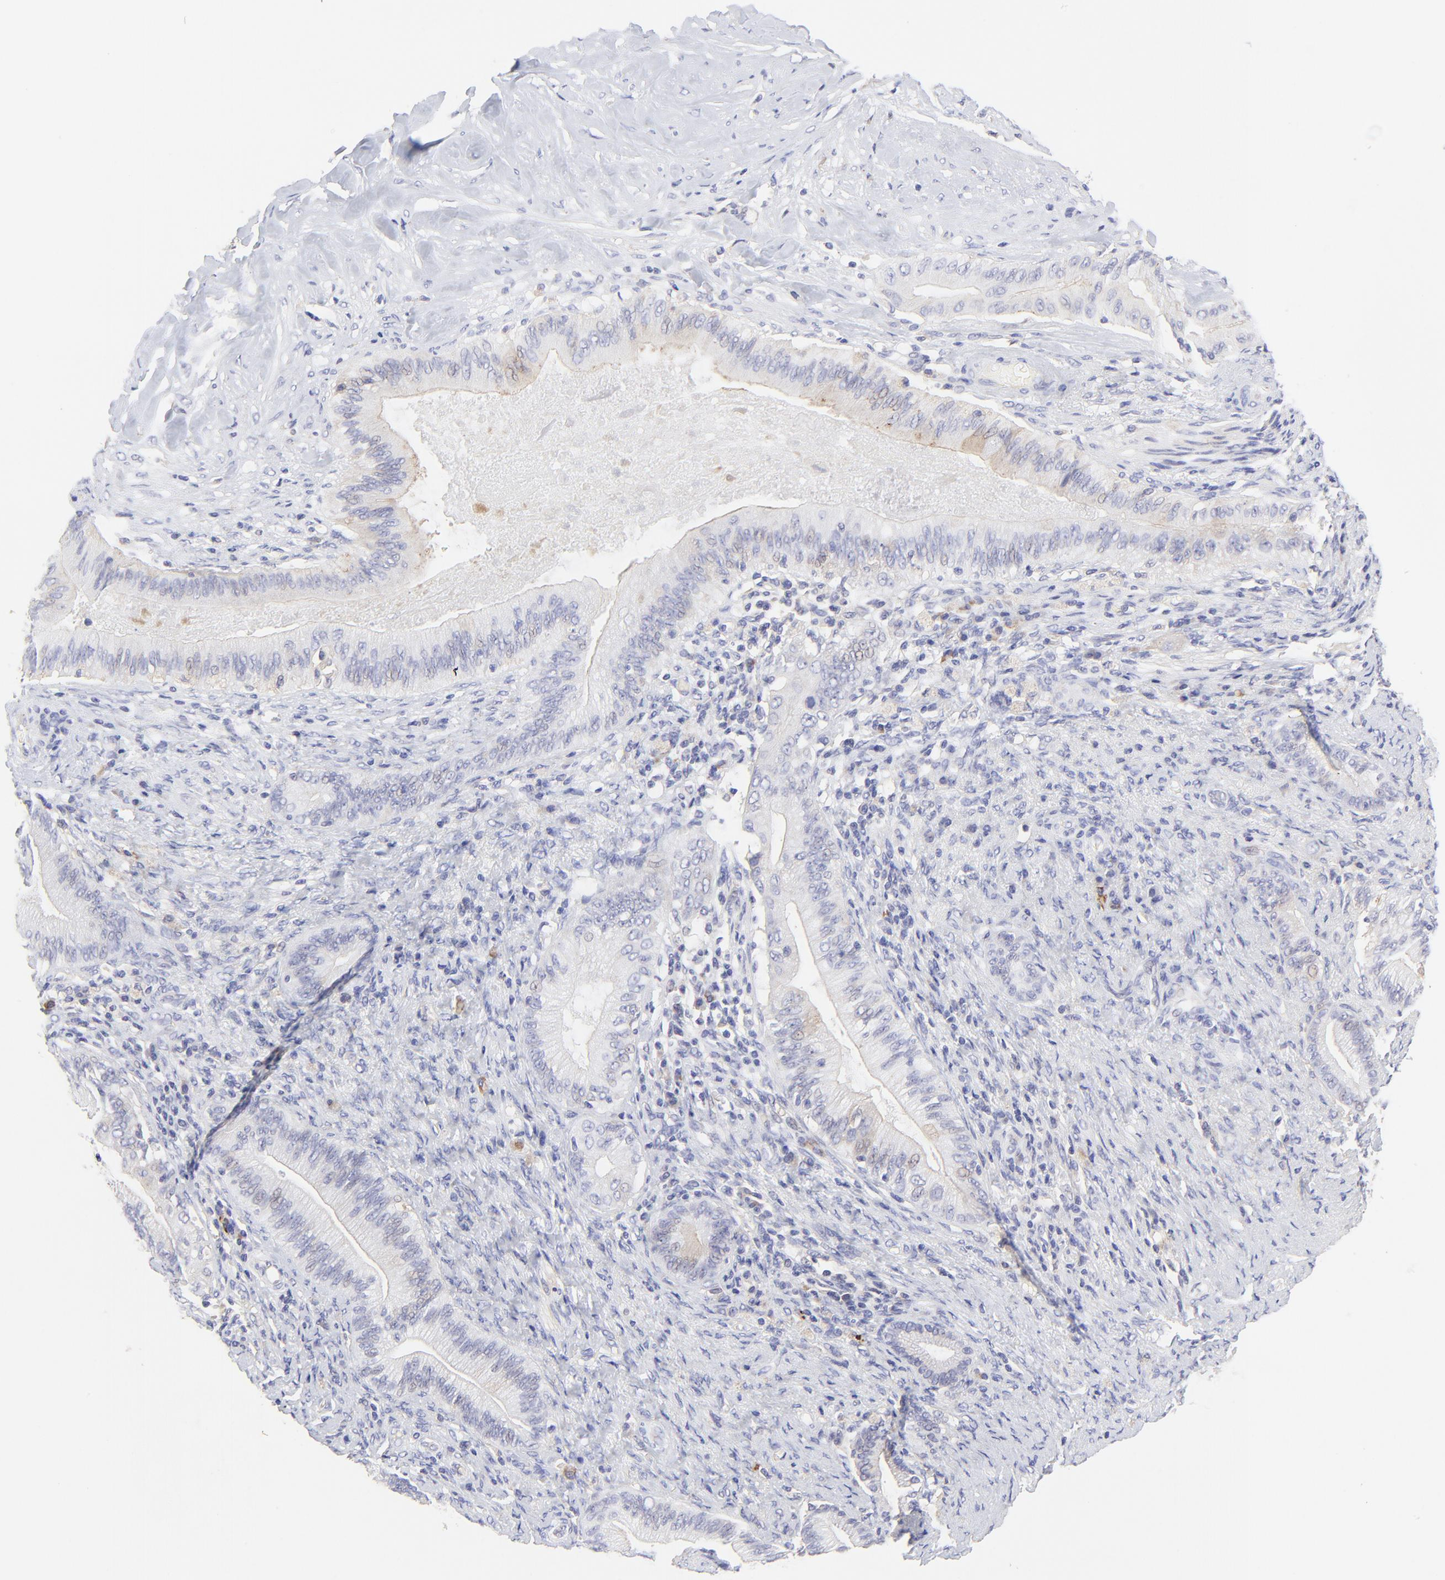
{"staining": {"intensity": "weak", "quantity": "25%-75%", "location": "cytoplasmic/membranous"}, "tissue": "liver cancer", "cell_type": "Tumor cells", "image_type": "cancer", "snomed": [{"axis": "morphology", "description": "Cholangiocarcinoma"}, {"axis": "topography", "description": "Liver"}], "caption": "The immunohistochemical stain highlights weak cytoplasmic/membranous positivity in tumor cells of liver cholangiocarcinoma tissue.", "gene": "LHFPL1", "patient": {"sex": "male", "age": 58}}